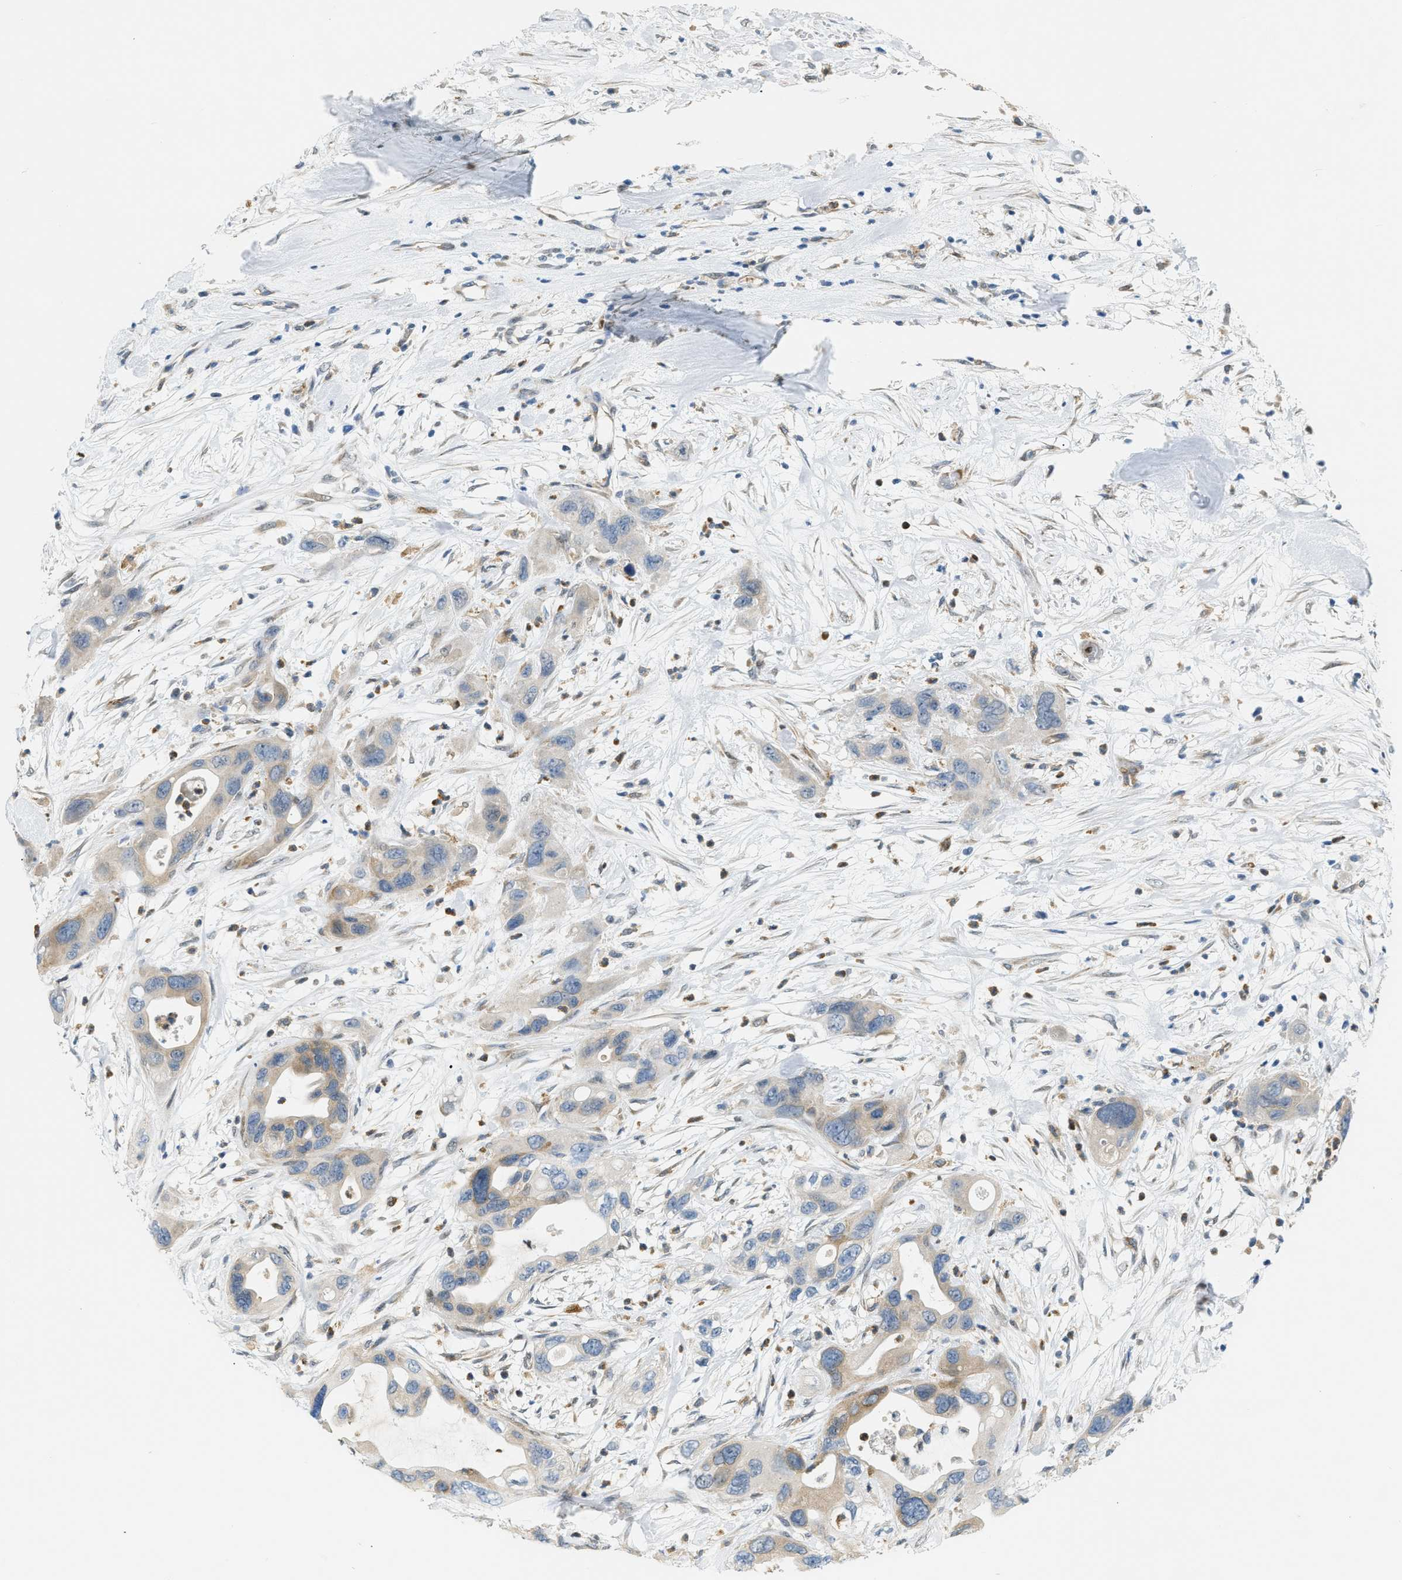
{"staining": {"intensity": "moderate", "quantity": "<25%", "location": "cytoplasmic/membranous"}, "tissue": "pancreatic cancer", "cell_type": "Tumor cells", "image_type": "cancer", "snomed": [{"axis": "morphology", "description": "Adenocarcinoma, NOS"}, {"axis": "topography", "description": "Pancreas"}], "caption": "A brown stain labels moderate cytoplasmic/membranous expression of a protein in pancreatic adenocarcinoma tumor cells. (DAB (3,3'-diaminobenzidine) IHC, brown staining for protein, blue staining for nuclei).", "gene": "ZNF408", "patient": {"sex": "female", "age": 71}}